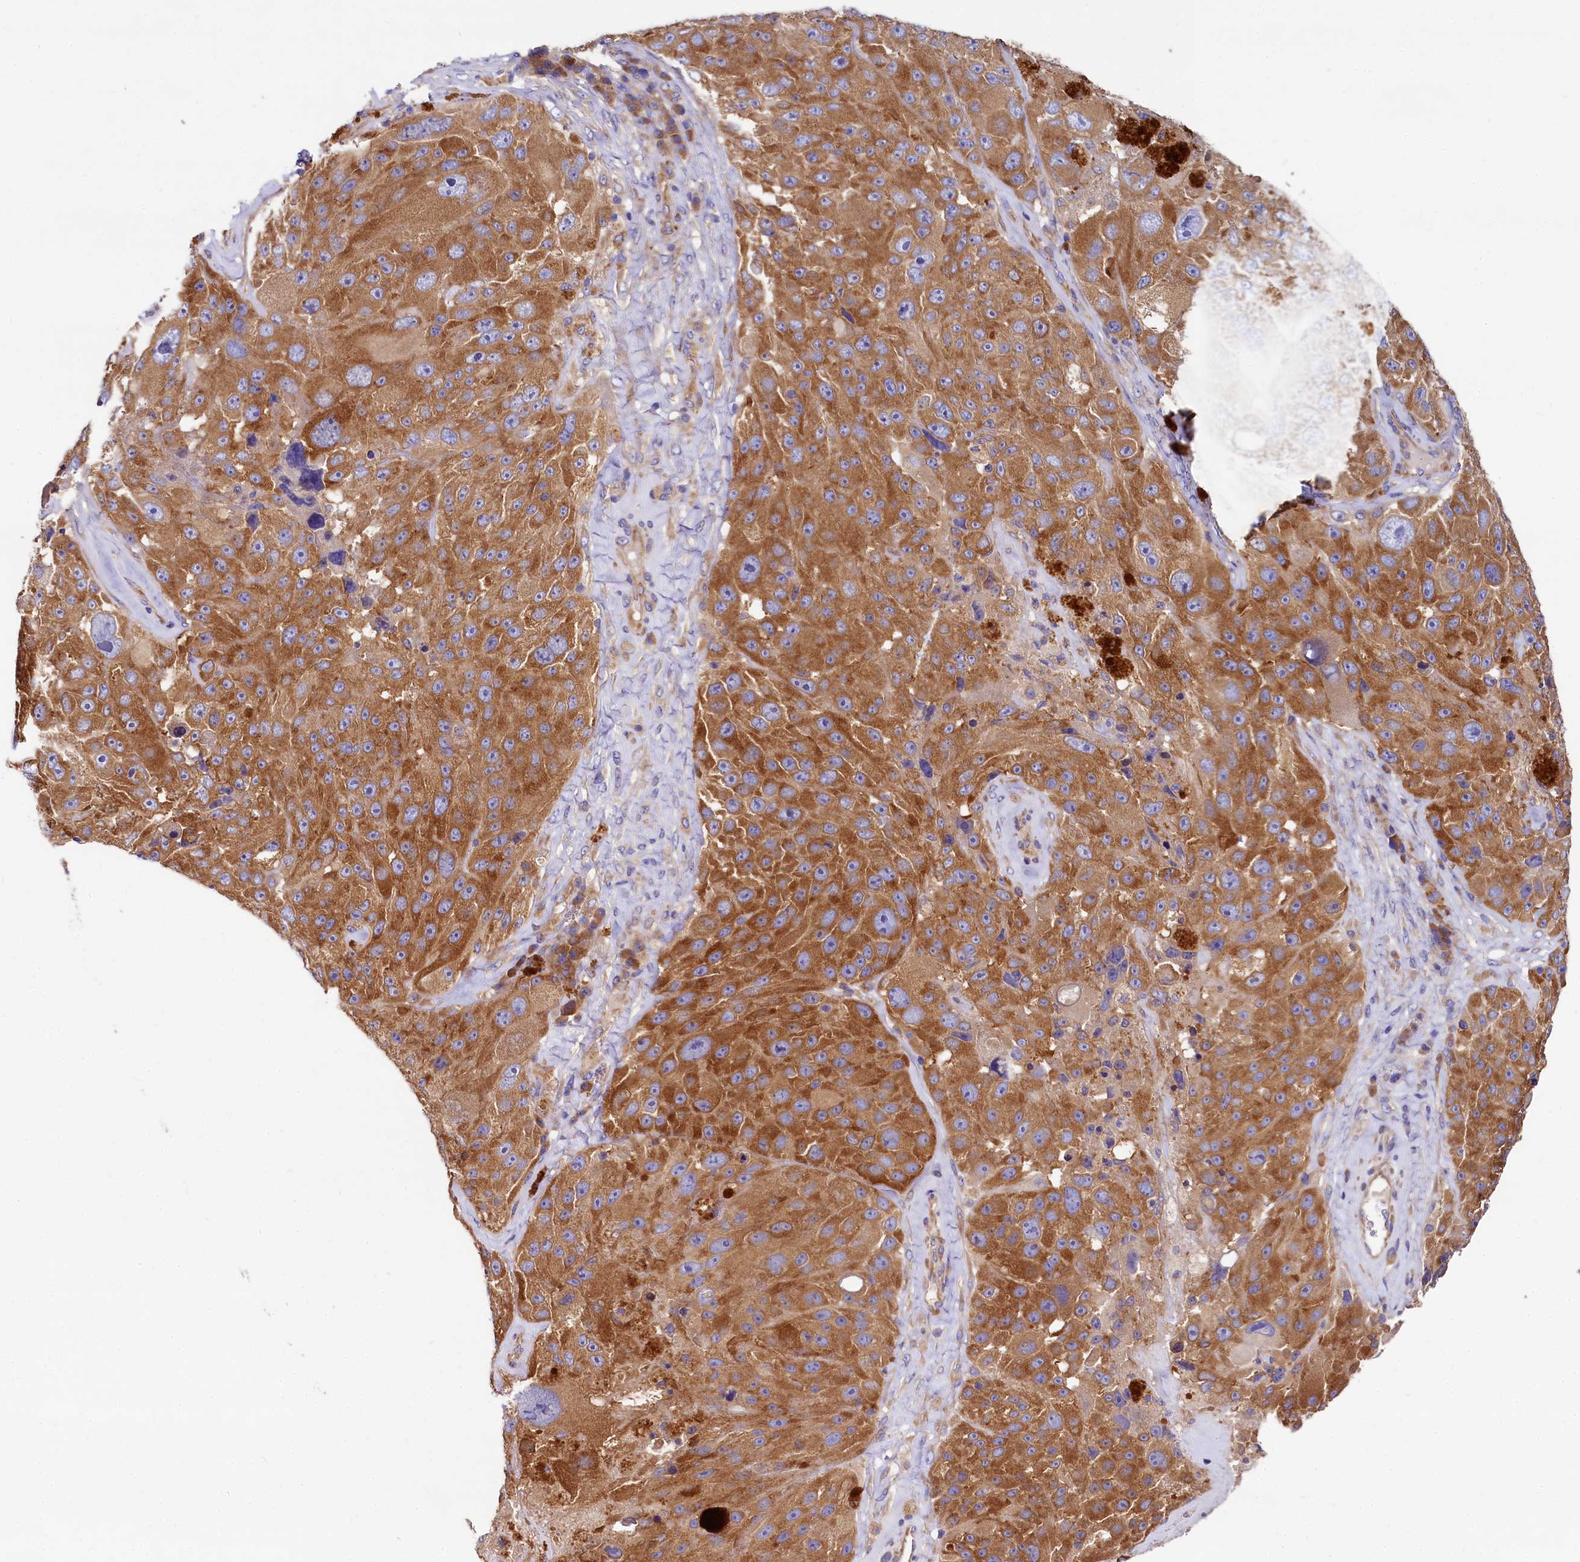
{"staining": {"intensity": "moderate", "quantity": ">75%", "location": "cytoplasmic/membranous"}, "tissue": "melanoma", "cell_type": "Tumor cells", "image_type": "cancer", "snomed": [{"axis": "morphology", "description": "Malignant melanoma, Metastatic site"}, {"axis": "topography", "description": "Lymph node"}], "caption": "Tumor cells exhibit medium levels of moderate cytoplasmic/membranous positivity in approximately >75% of cells in human melanoma.", "gene": "QARS1", "patient": {"sex": "male", "age": 62}}